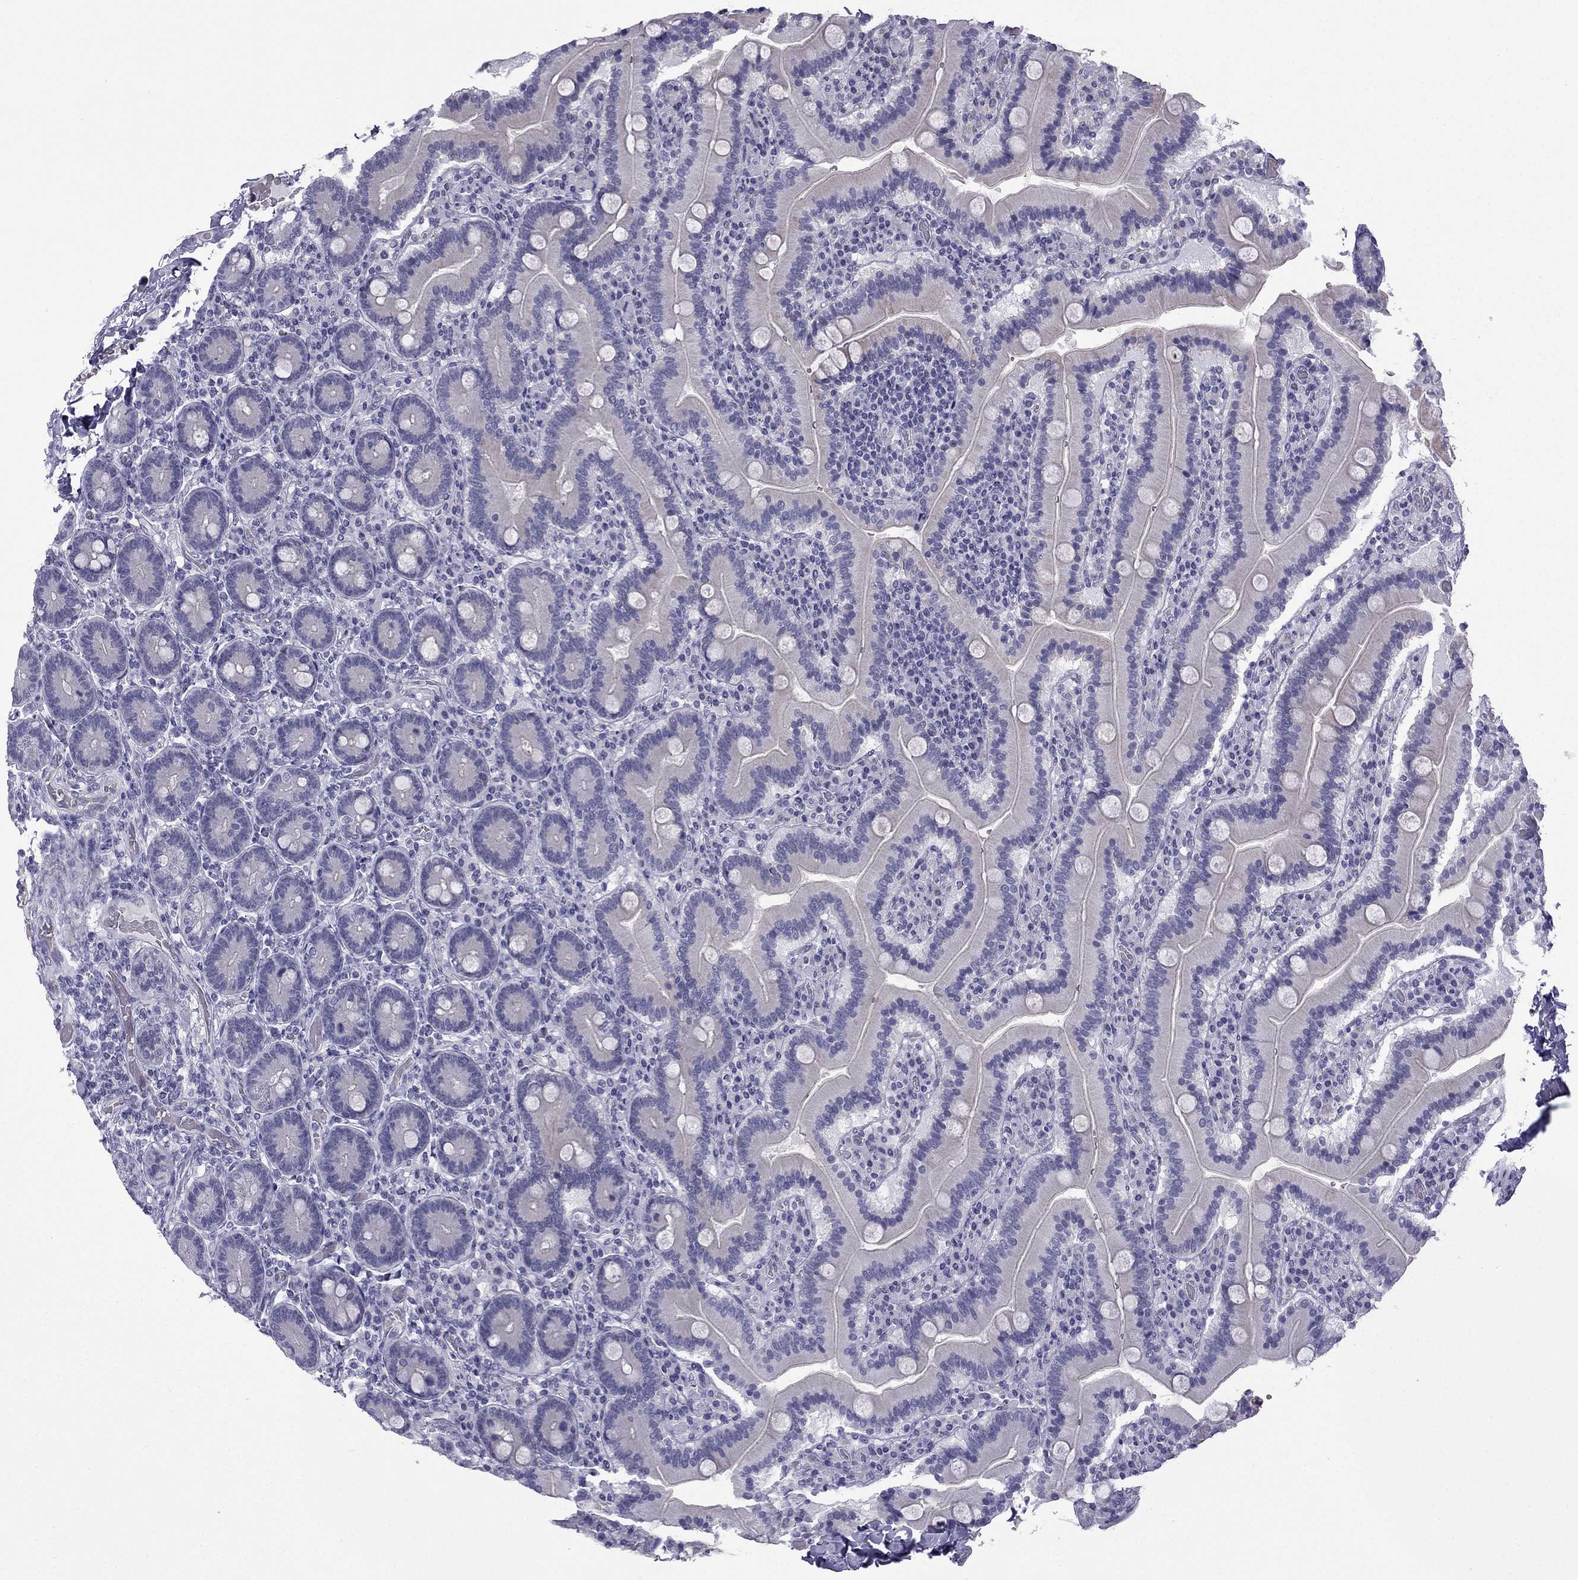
{"staining": {"intensity": "negative", "quantity": "none", "location": "none"}, "tissue": "duodenum", "cell_type": "Glandular cells", "image_type": "normal", "snomed": [{"axis": "morphology", "description": "Normal tissue, NOS"}, {"axis": "topography", "description": "Duodenum"}], "caption": "High magnification brightfield microscopy of normal duodenum stained with DAB (3,3'-diaminobenzidine) (brown) and counterstained with hematoxylin (blue): glandular cells show no significant expression.", "gene": "CFAP53", "patient": {"sex": "female", "age": 62}}